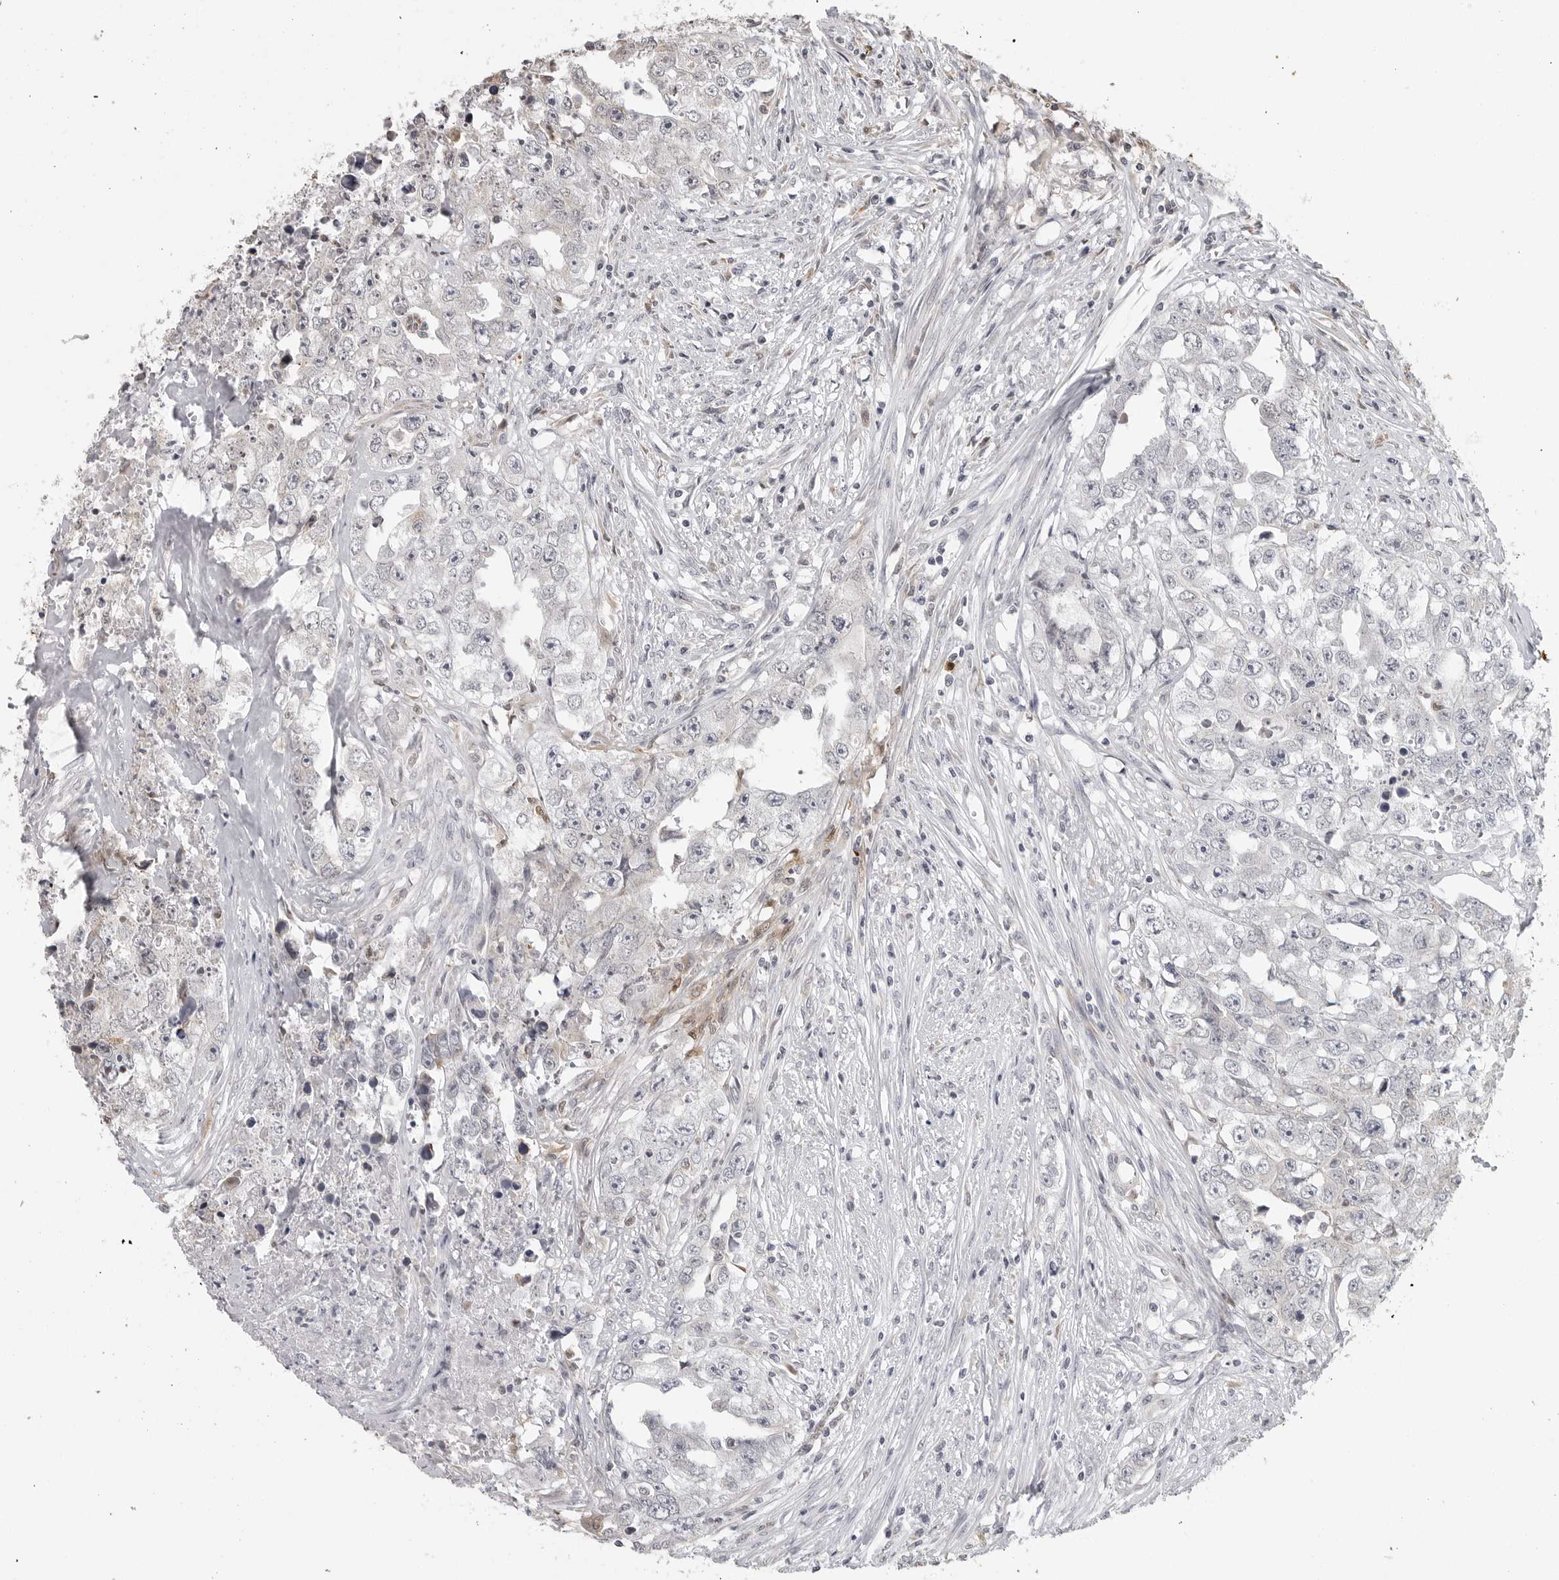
{"staining": {"intensity": "negative", "quantity": "none", "location": "none"}, "tissue": "testis cancer", "cell_type": "Tumor cells", "image_type": "cancer", "snomed": [{"axis": "morphology", "description": "Seminoma, NOS"}, {"axis": "morphology", "description": "Carcinoma, Embryonal, NOS"}, {"axis": "topography", "description": "Testis"}], "caption": "DAB immunohistochemical staining of human testis cancer demonstrates no significant staining in tumor cells.", "gene": "IDO1", "patient": {"sex": "male", "age": 43}}